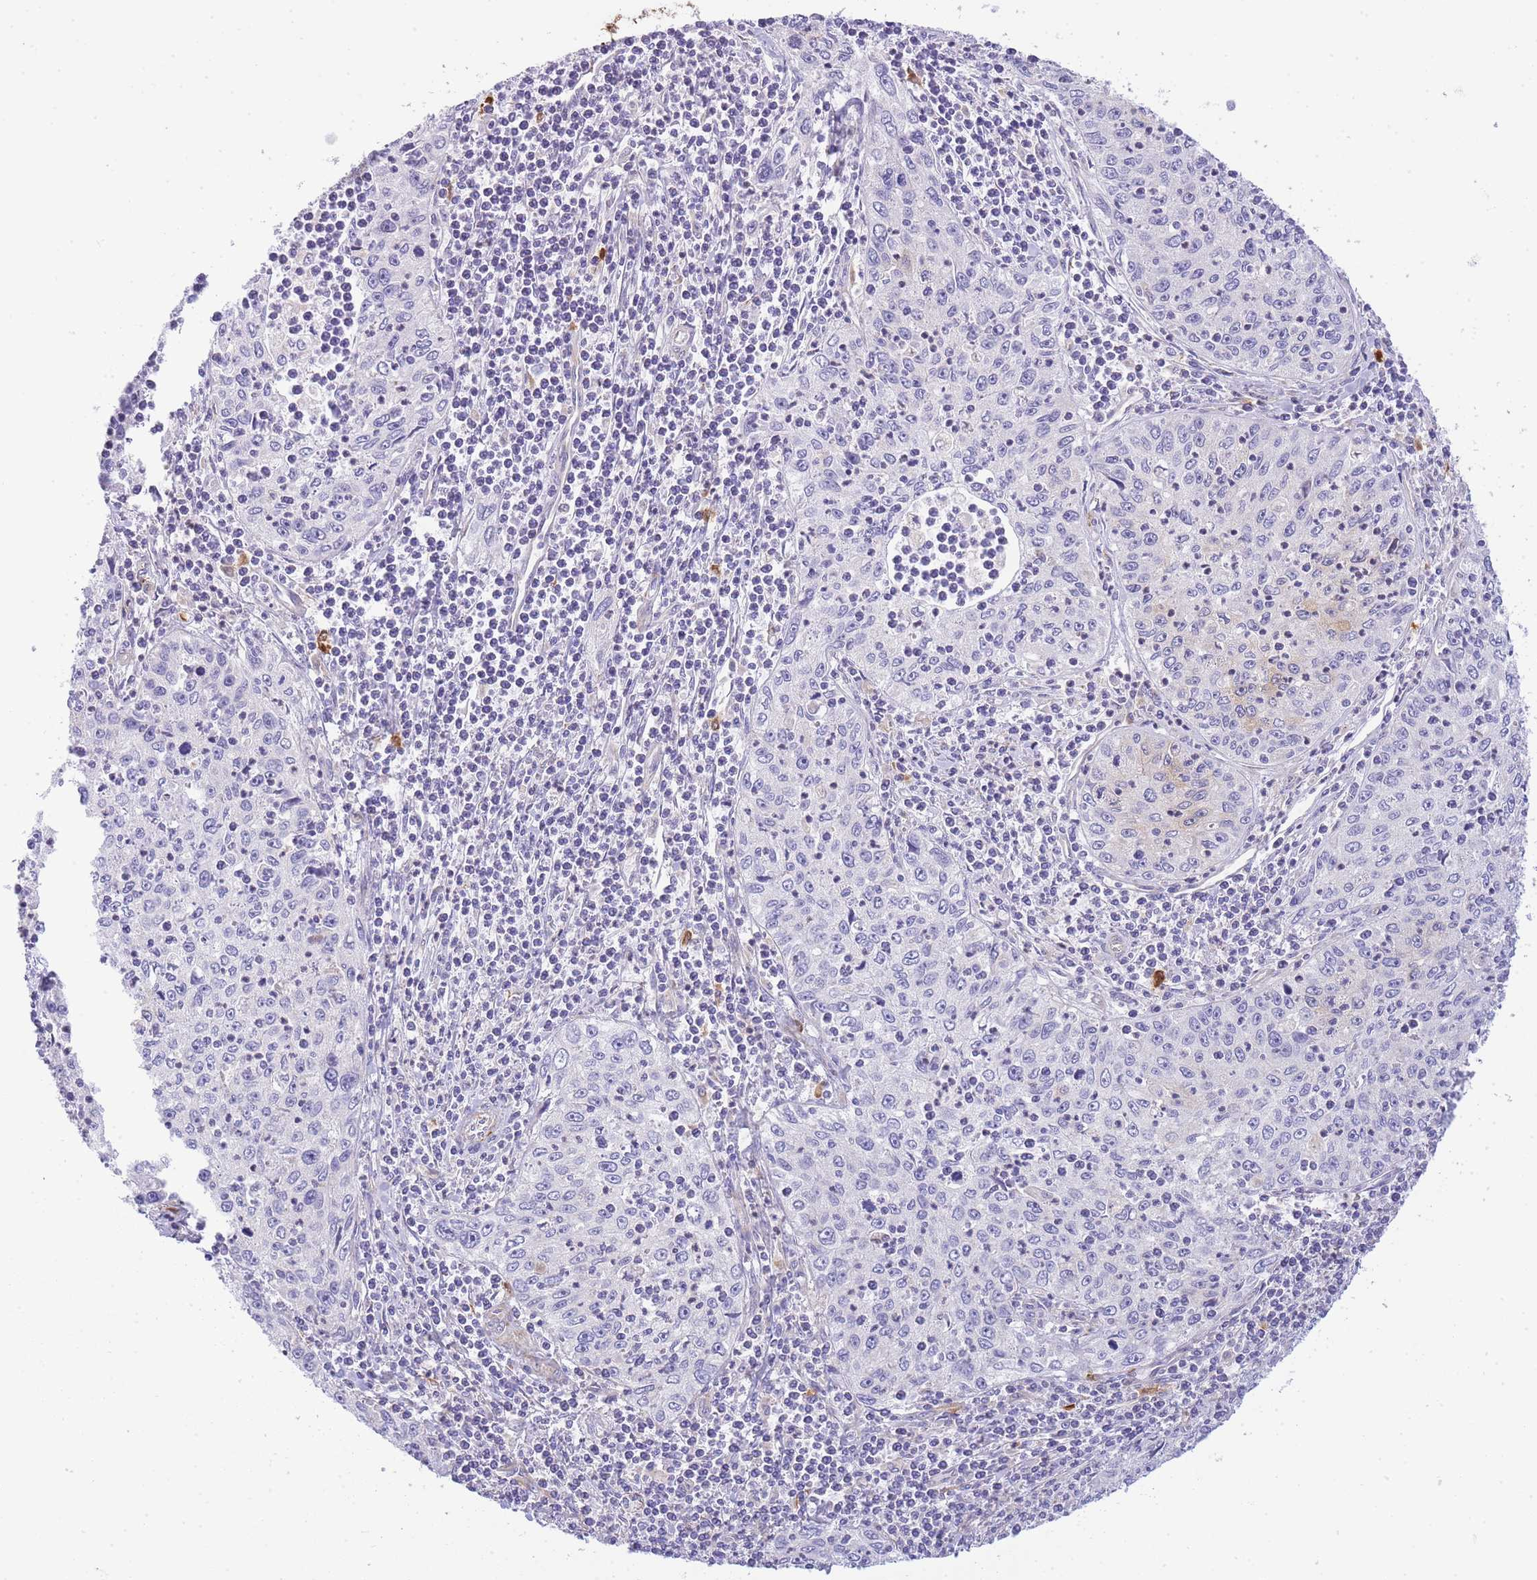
{"staining": {"intensity": "negative", "quantity": "none", "location": "none"}, "tissue": "cervical cancer", "cell_type": "Tumor cells", "image_type": "cancer", "snomed": [{"axis": "morphology", "description": "Squamous cell carcinoma, NOS"}, {"axis": "topography", "description": "Cervix"}], "caption": "Human squamous cell carcinoma (cervical) stained for a protein using IHC reveals no staining in tumor cells.", "gene": "ECPAS", "patient": {"sex": "female", "age": 30}}